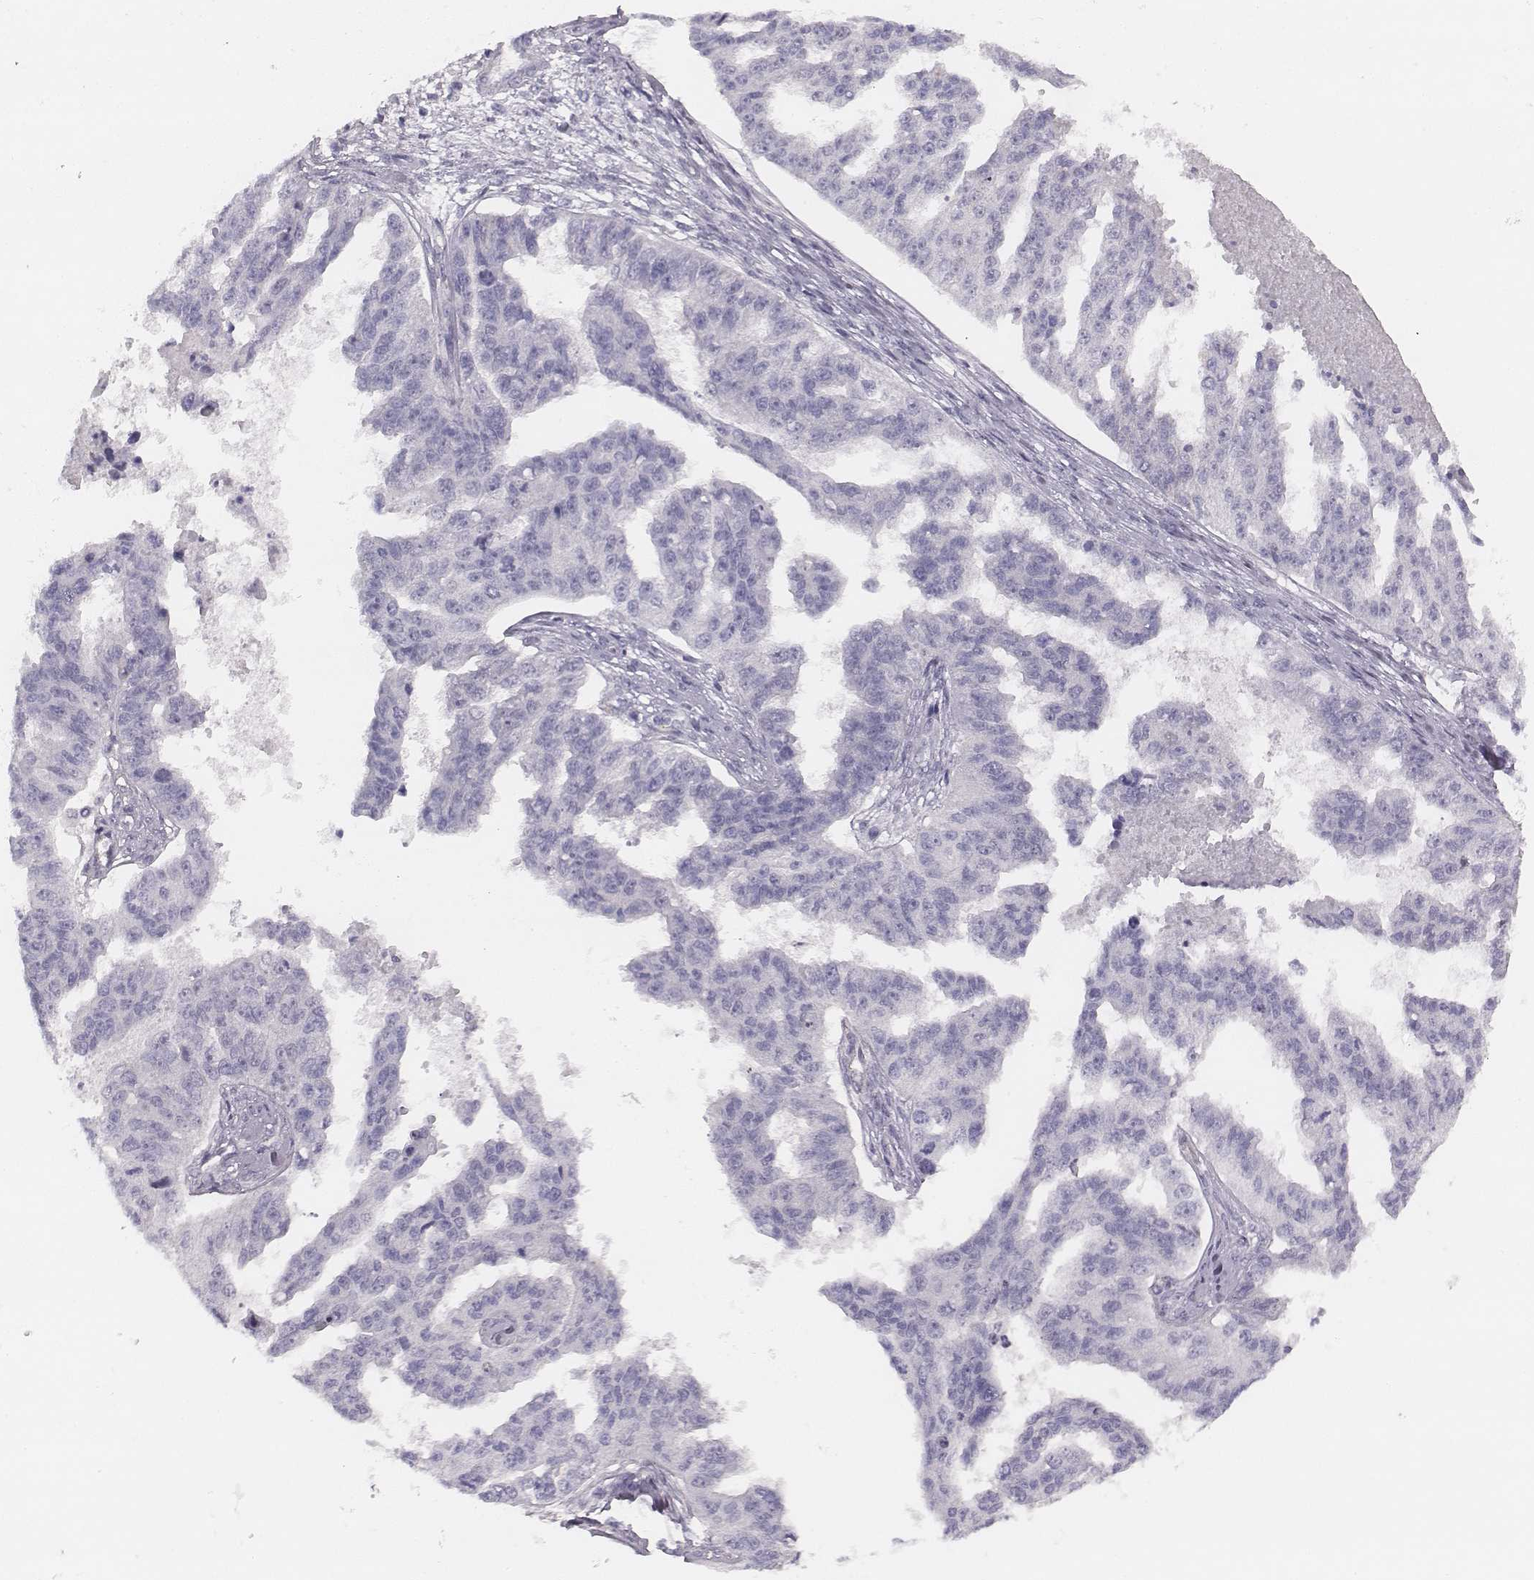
{"staining": {"intensity": "negative", "quantity": "none", "location": "none"}, "tissue": "ovarian cancer", "cell_type": "Tumor cells", "image_type": "cancer", "snomed": [{"axis": "morphology", "description": "Cystadenocarcinoma, serous, NOS"}, {"axis": "topography", "description": "Ovary"}], "caption": "An image of ovarian cancer (serous cystadenocarcinoma) stained for a protein displays no brown staining in tumor cells.", "gene": "KCNJ12", "patient": {"sex": "female", "age": 58}}